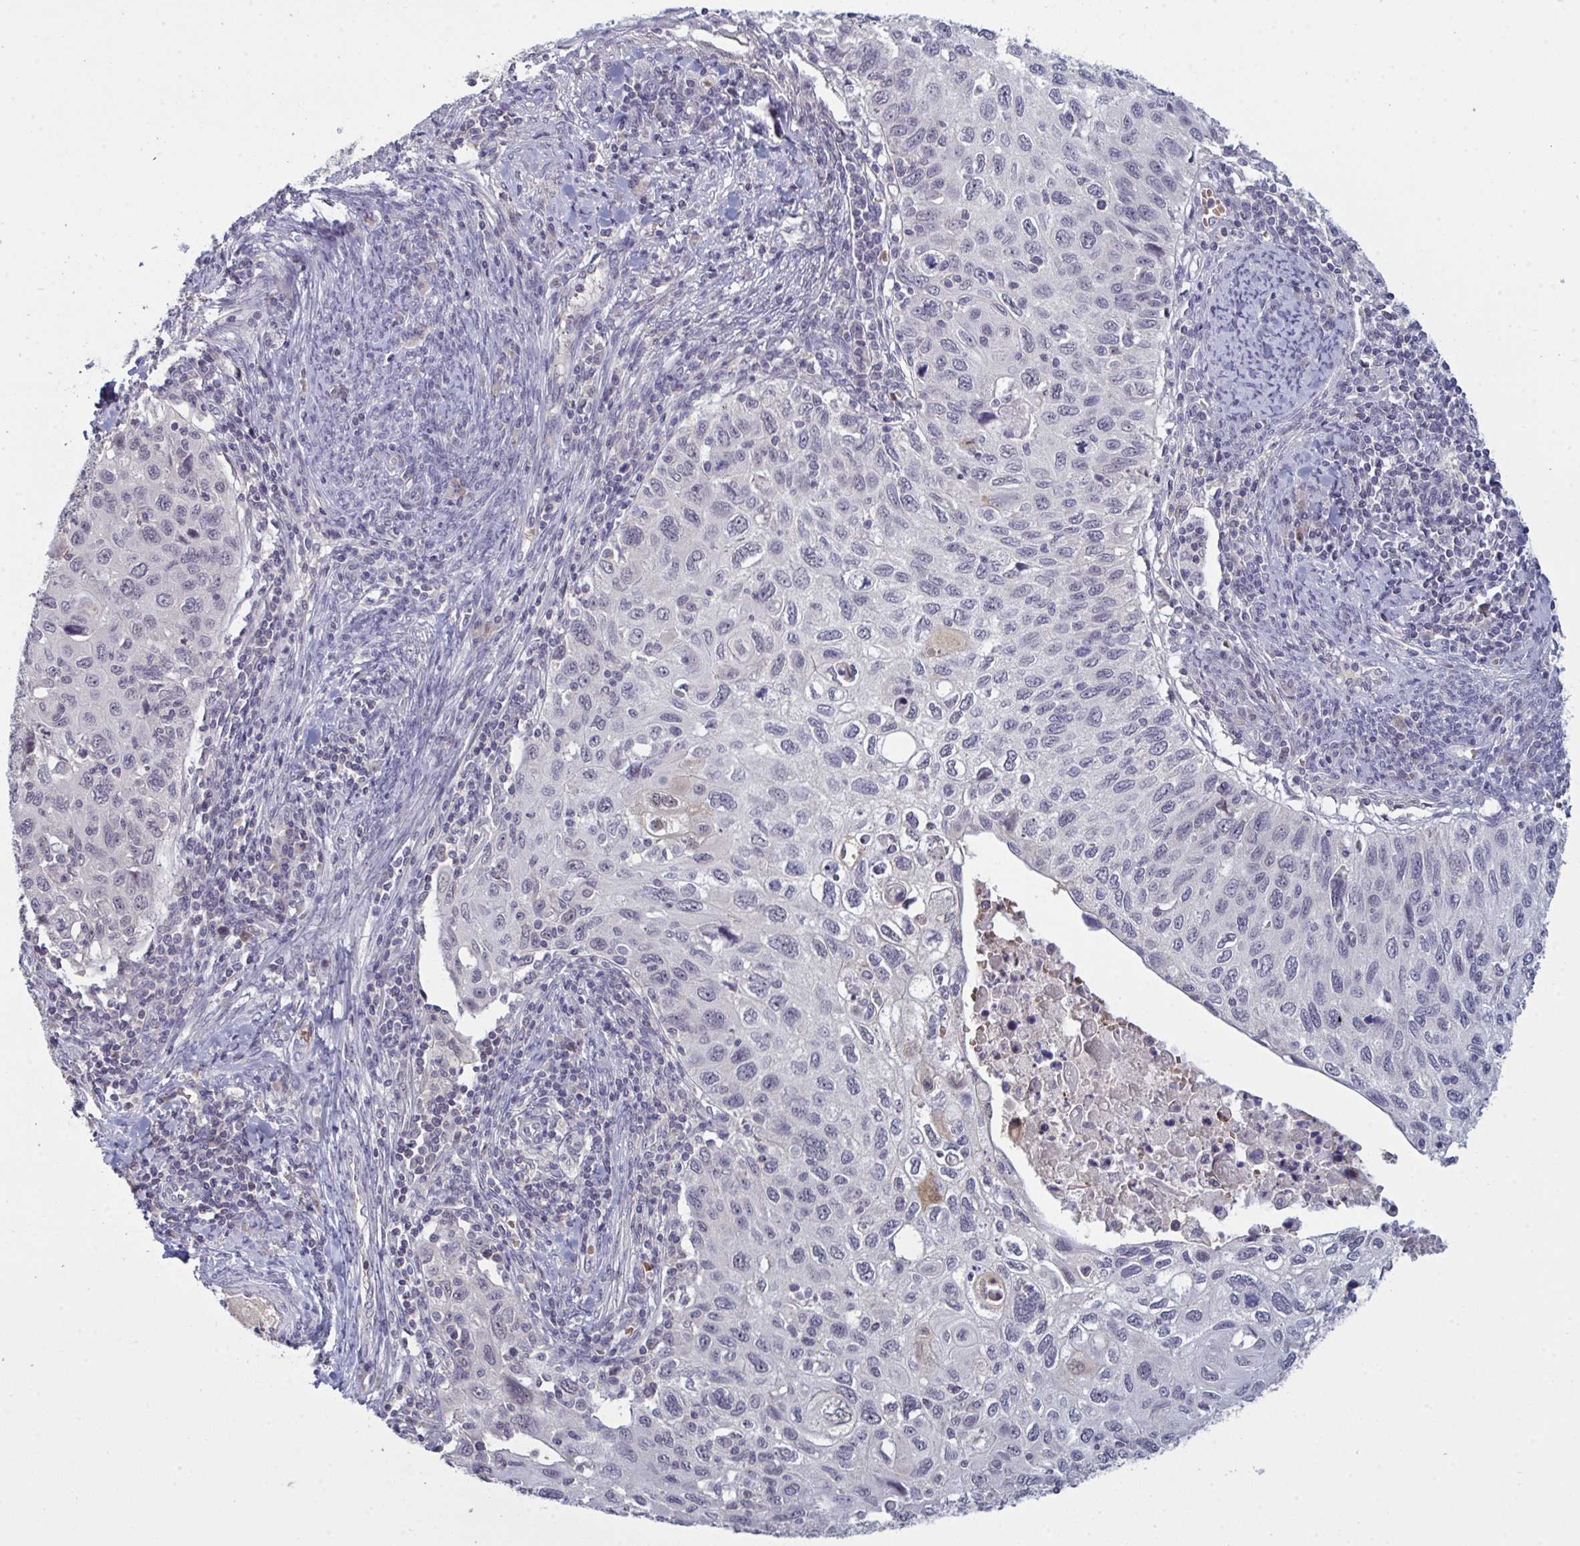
{"staining": {"intensity": "moderate", "quantity": "<25%", "location": "cytoplasmic/membranous,nuclear"}, "tissue": "cervical cancer", "cell_type": "Tumor cells", "image_type": "cancer", "snomed": [{"axis": "morphology", "description": "Squamous cell carcinoma, NOS"}, {"axis": "topography", "description": "Cervix"}], "caption": "Immunohistochemical staining of cervical cancer (squamous cell carcinoma) demonstrates low levels of moderate cytoplasmic/membranous and nuclear staining in about <25% of tumor cells.", "gene": "ZNF784", "patient": {"sex": "female", "age": 70}}